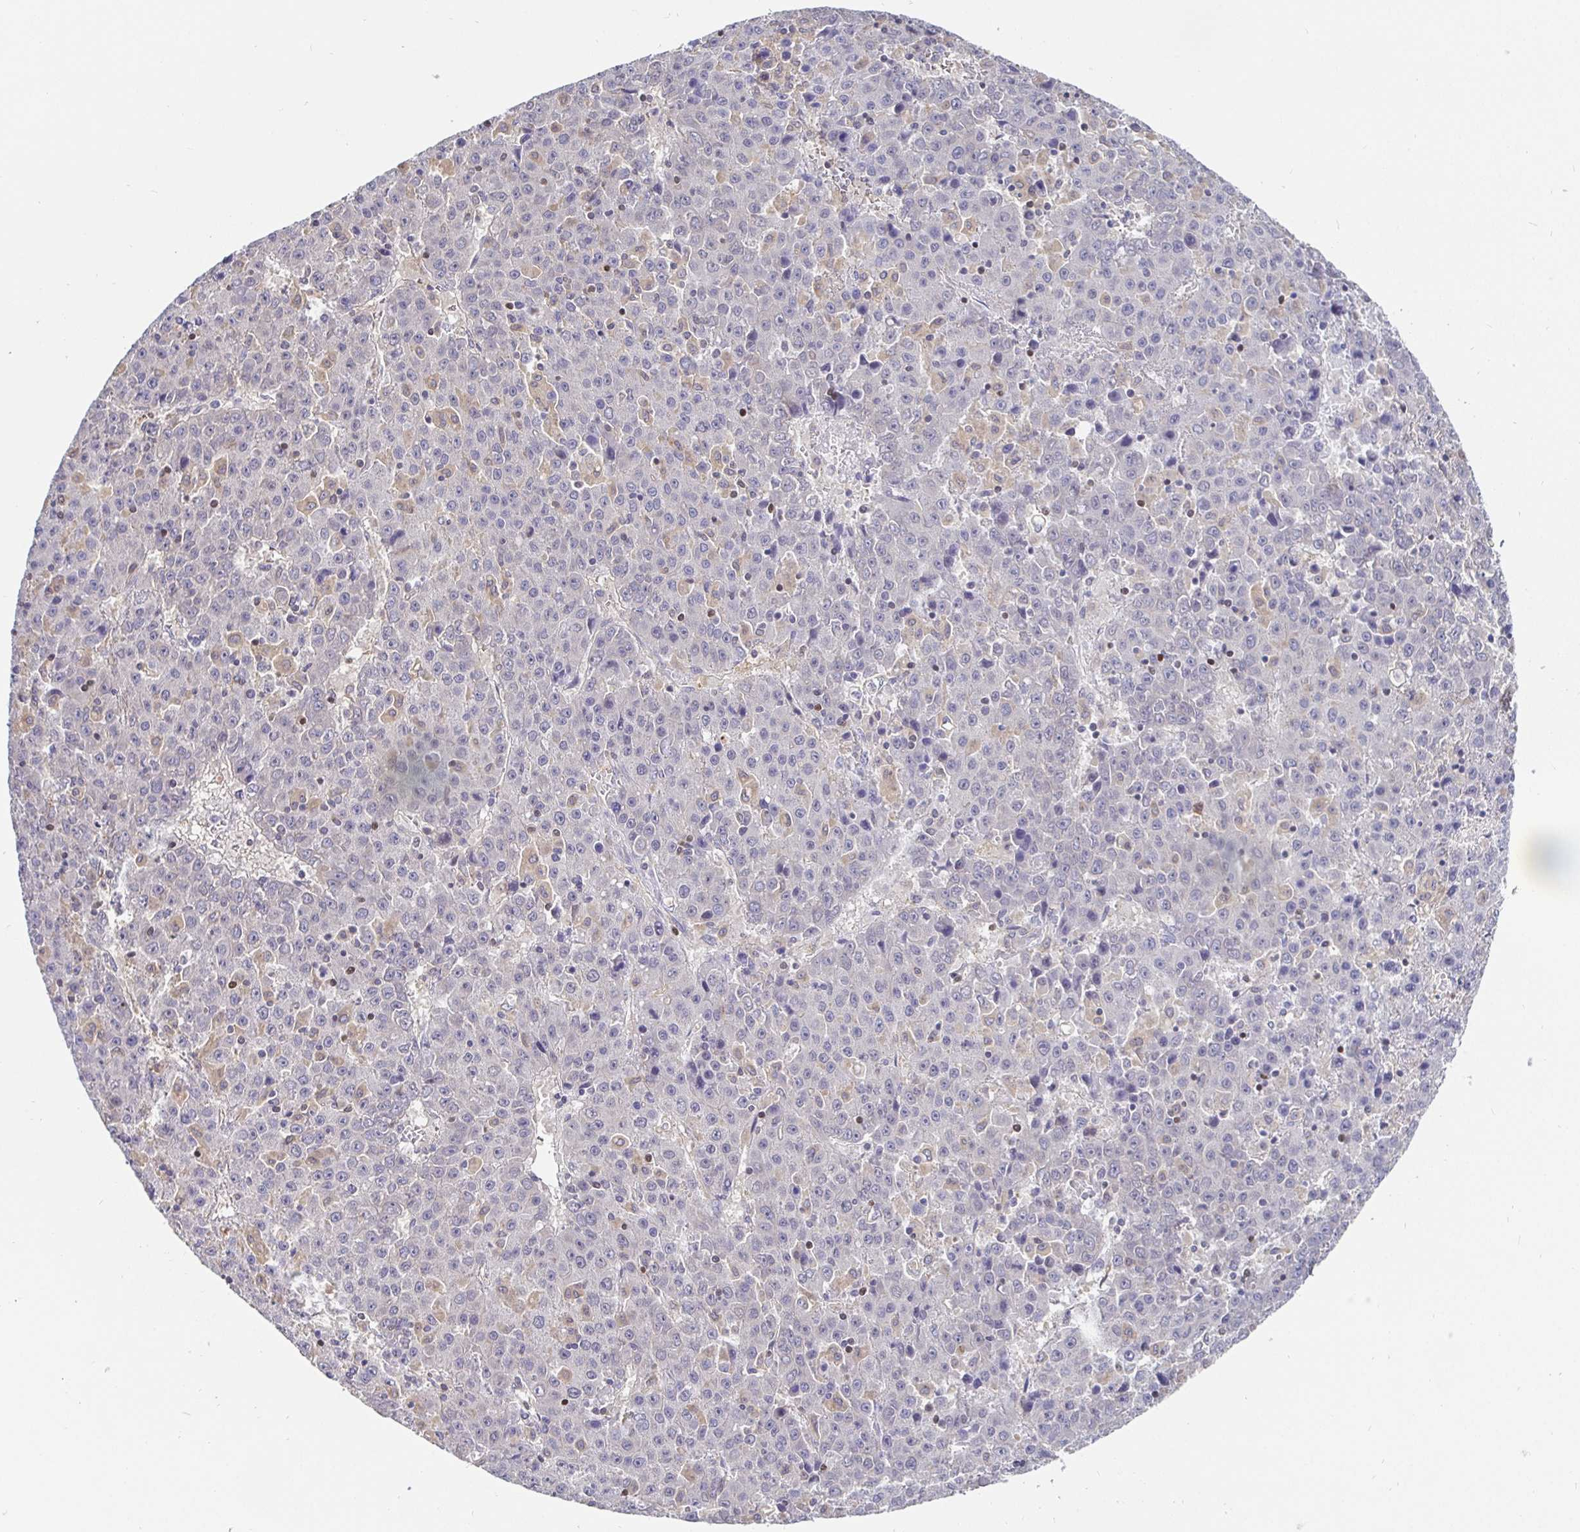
{"staining": {"intensity": "negative", "quantity": "none", "location": "none"}, "tissue": "liver cancer", "cell_type": "Tumor cells", "image_type": "cancer", "snomed": [{"axis": "morphology", "description": "Carcinoma, Hepatocellular, NOS"}, {"axis": "topography", "description": "Liver"}], "caption": "Immunohistochemical staining of human liver cancer (hepatocellular carcinoma) reveals no significant positivity in tumor cells.", "gene": "SATB1", "patient": {"sex": "female", "age": 53}}